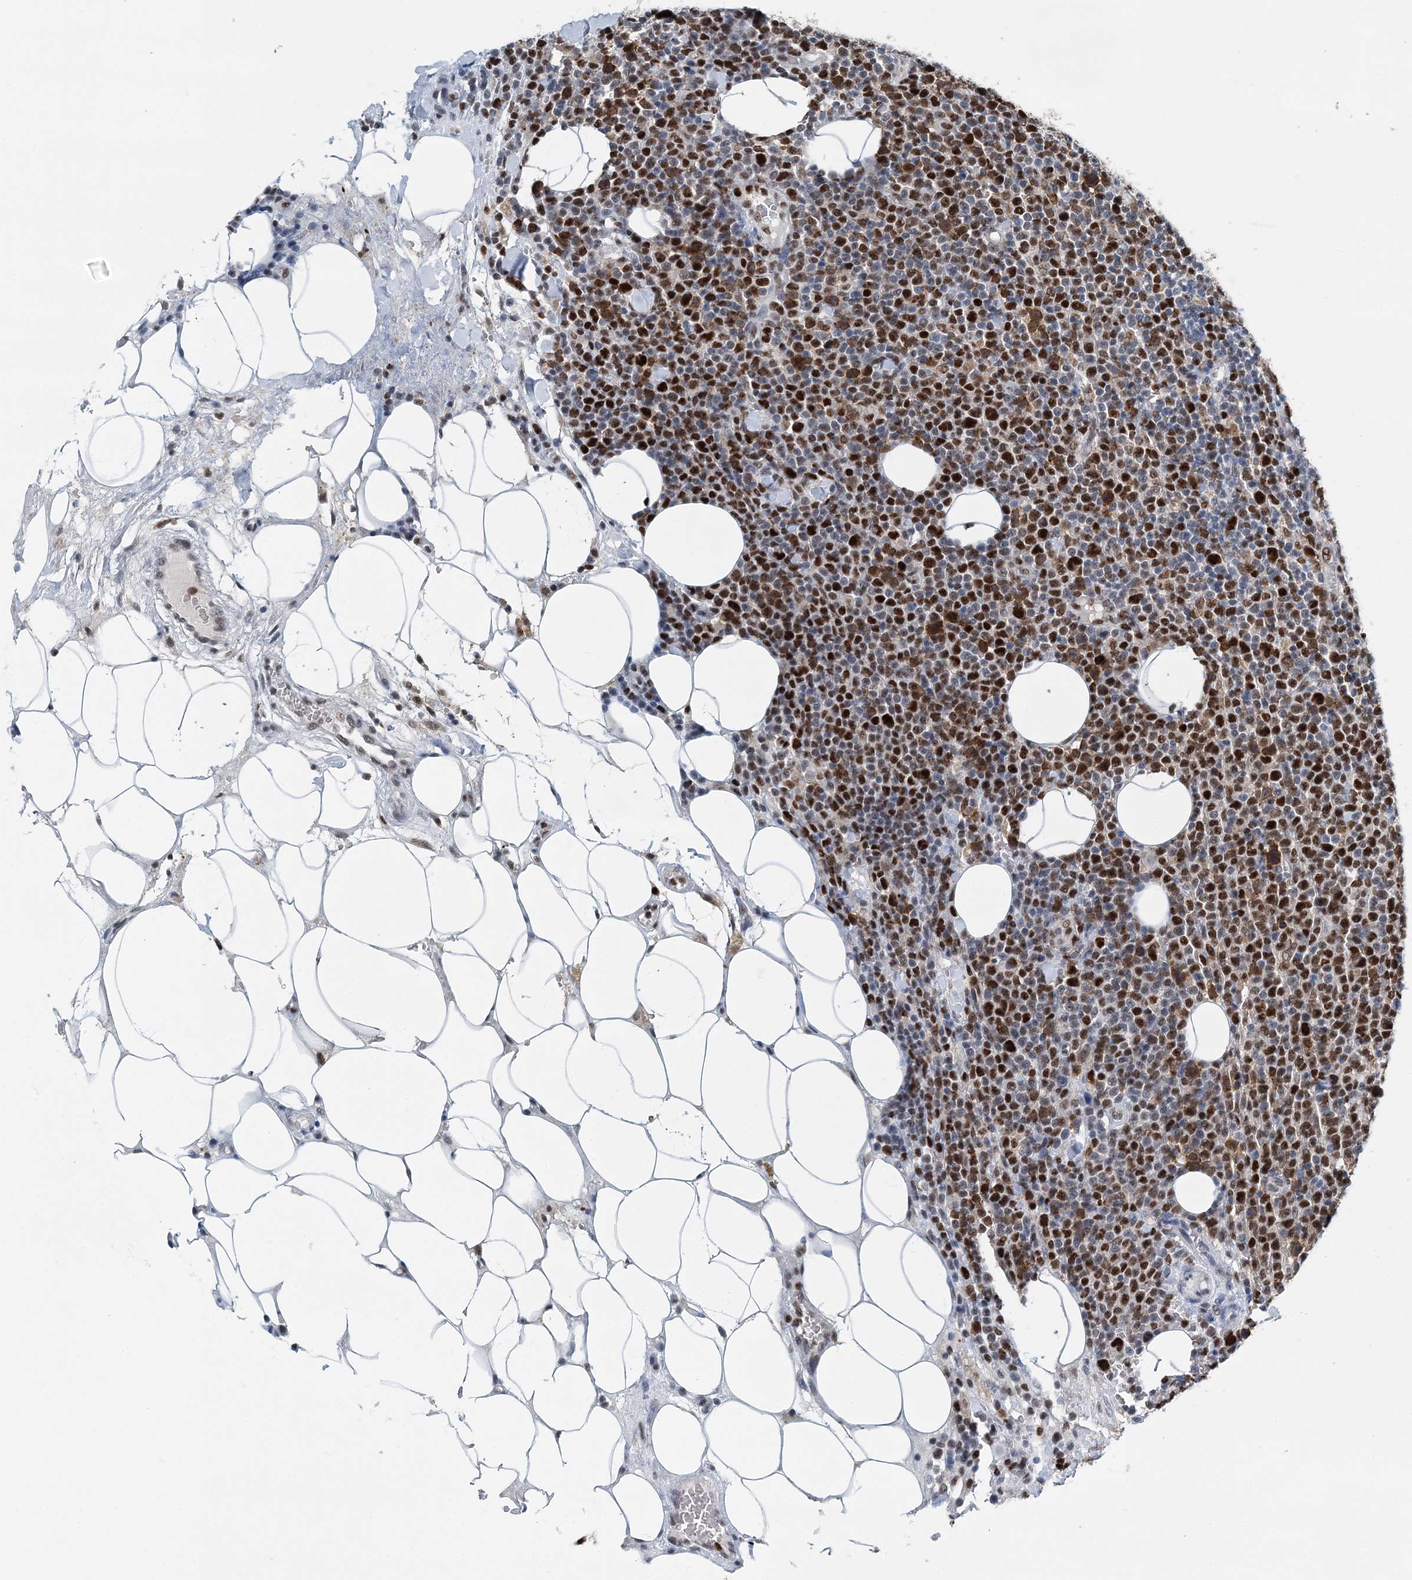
{"staining": {"intensity": "strong", "quantity": ">75%", "location": "nuclear"}, "tissue": "lymphoma", "cell_type": "Tumor cells", "image_type": "cancer", "snomed": [{"axis": "morphology", "description": "Malignant lymphoma, non-Hodgkin's type, High grade"}, {"axis": "topography", "description": "Lymph node"}], "caption": "IHC (DAB (3,3'-diaminobenzidine)) staining of lymphoma demonstrates strong nuclear protein positivity in approximately >75% of tumor cells.", "gene": "HAT1", "patient": {"sex": "male", "age": 61}}